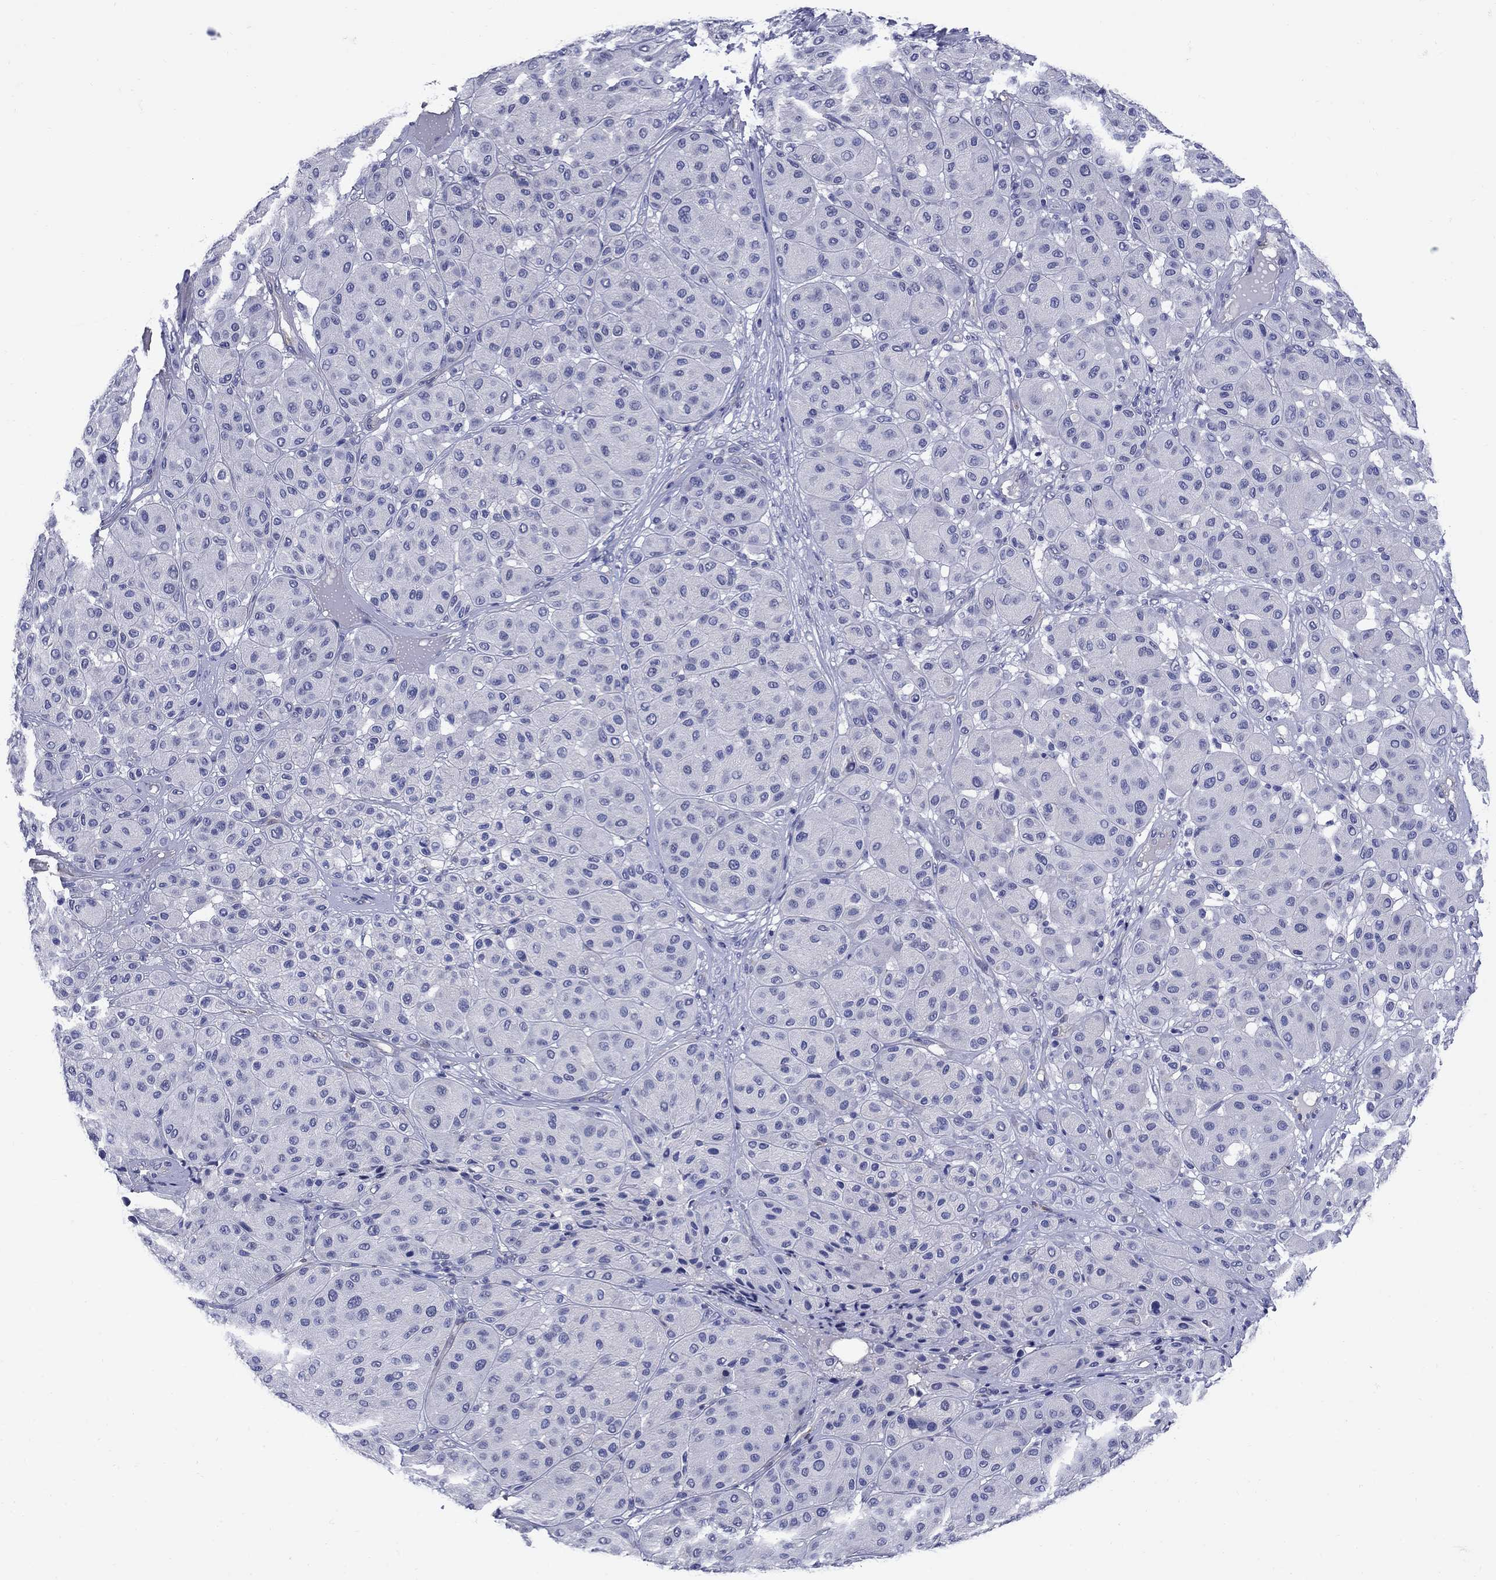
{"staining": {"intensity": "negative", "quantity": "none", "location": "none"}, "tissue": "melanoma", "cell_type": "Tumor cells", "image_type": "cancer", "snomed": [{"axis": "morphology", "description": "Malignant melanoma, Metastatic site"}, {"axis": "topography", "description": "Smooth muscle"}], "caption": "The IHC histopathology image has no significant staining in tumor cells of malignant melanoma (metastatic site) tissue.", "gene": "SMCP", "patient": {"sex": "male", "age": 41}}